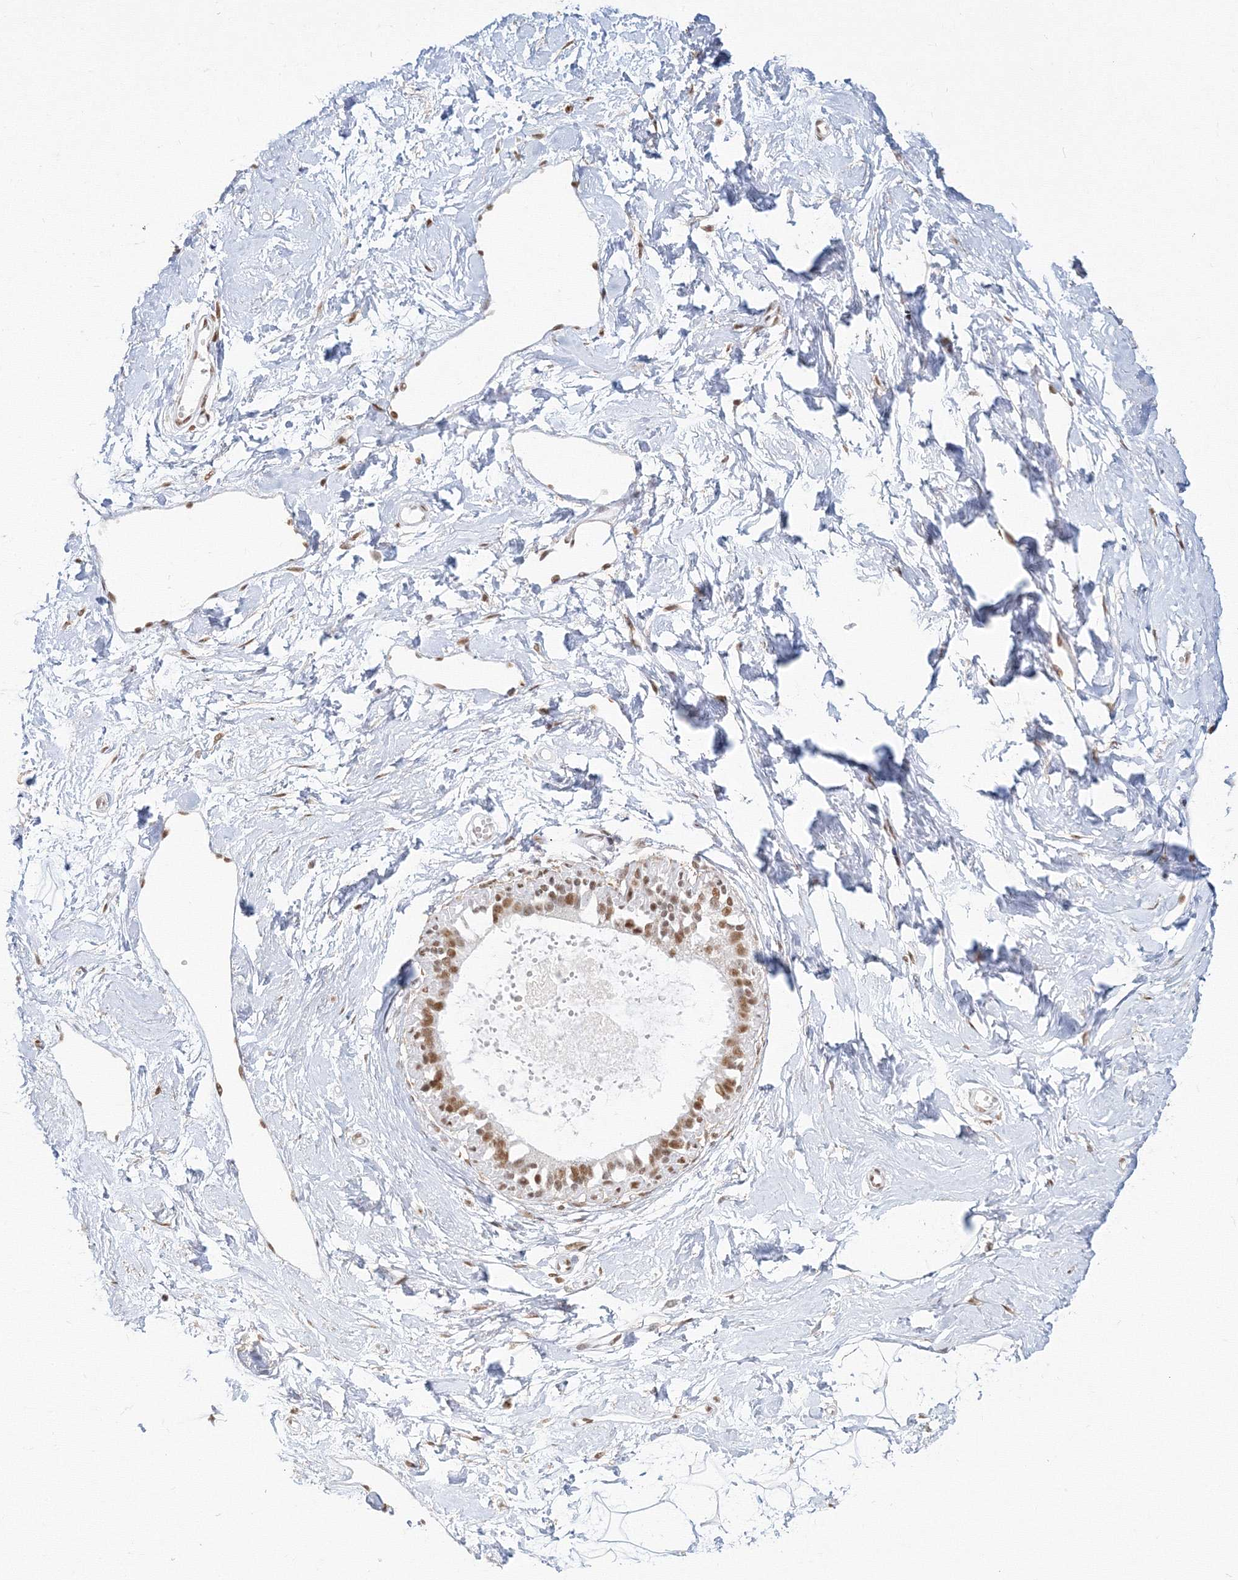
{"staining": {"intensity": "moderate", "quantity": ">75%", "location": "nuclear"}, "tissue": "breast", "cell_type": "Adipocytes", "image_type": "normal", "snomed": [{"axis": "morphology", "description": "Normal tissue, NOS"}, {"axis": "topography", "description": "Breast"}], "caption": "About >75% of adipocytes in unremarkable human breast show moderate nuclear protein staining as visualized by brown immunohistochemical staining.", "gene": "PPP4R2", "patient": {"sex": "female", "age": 45}}